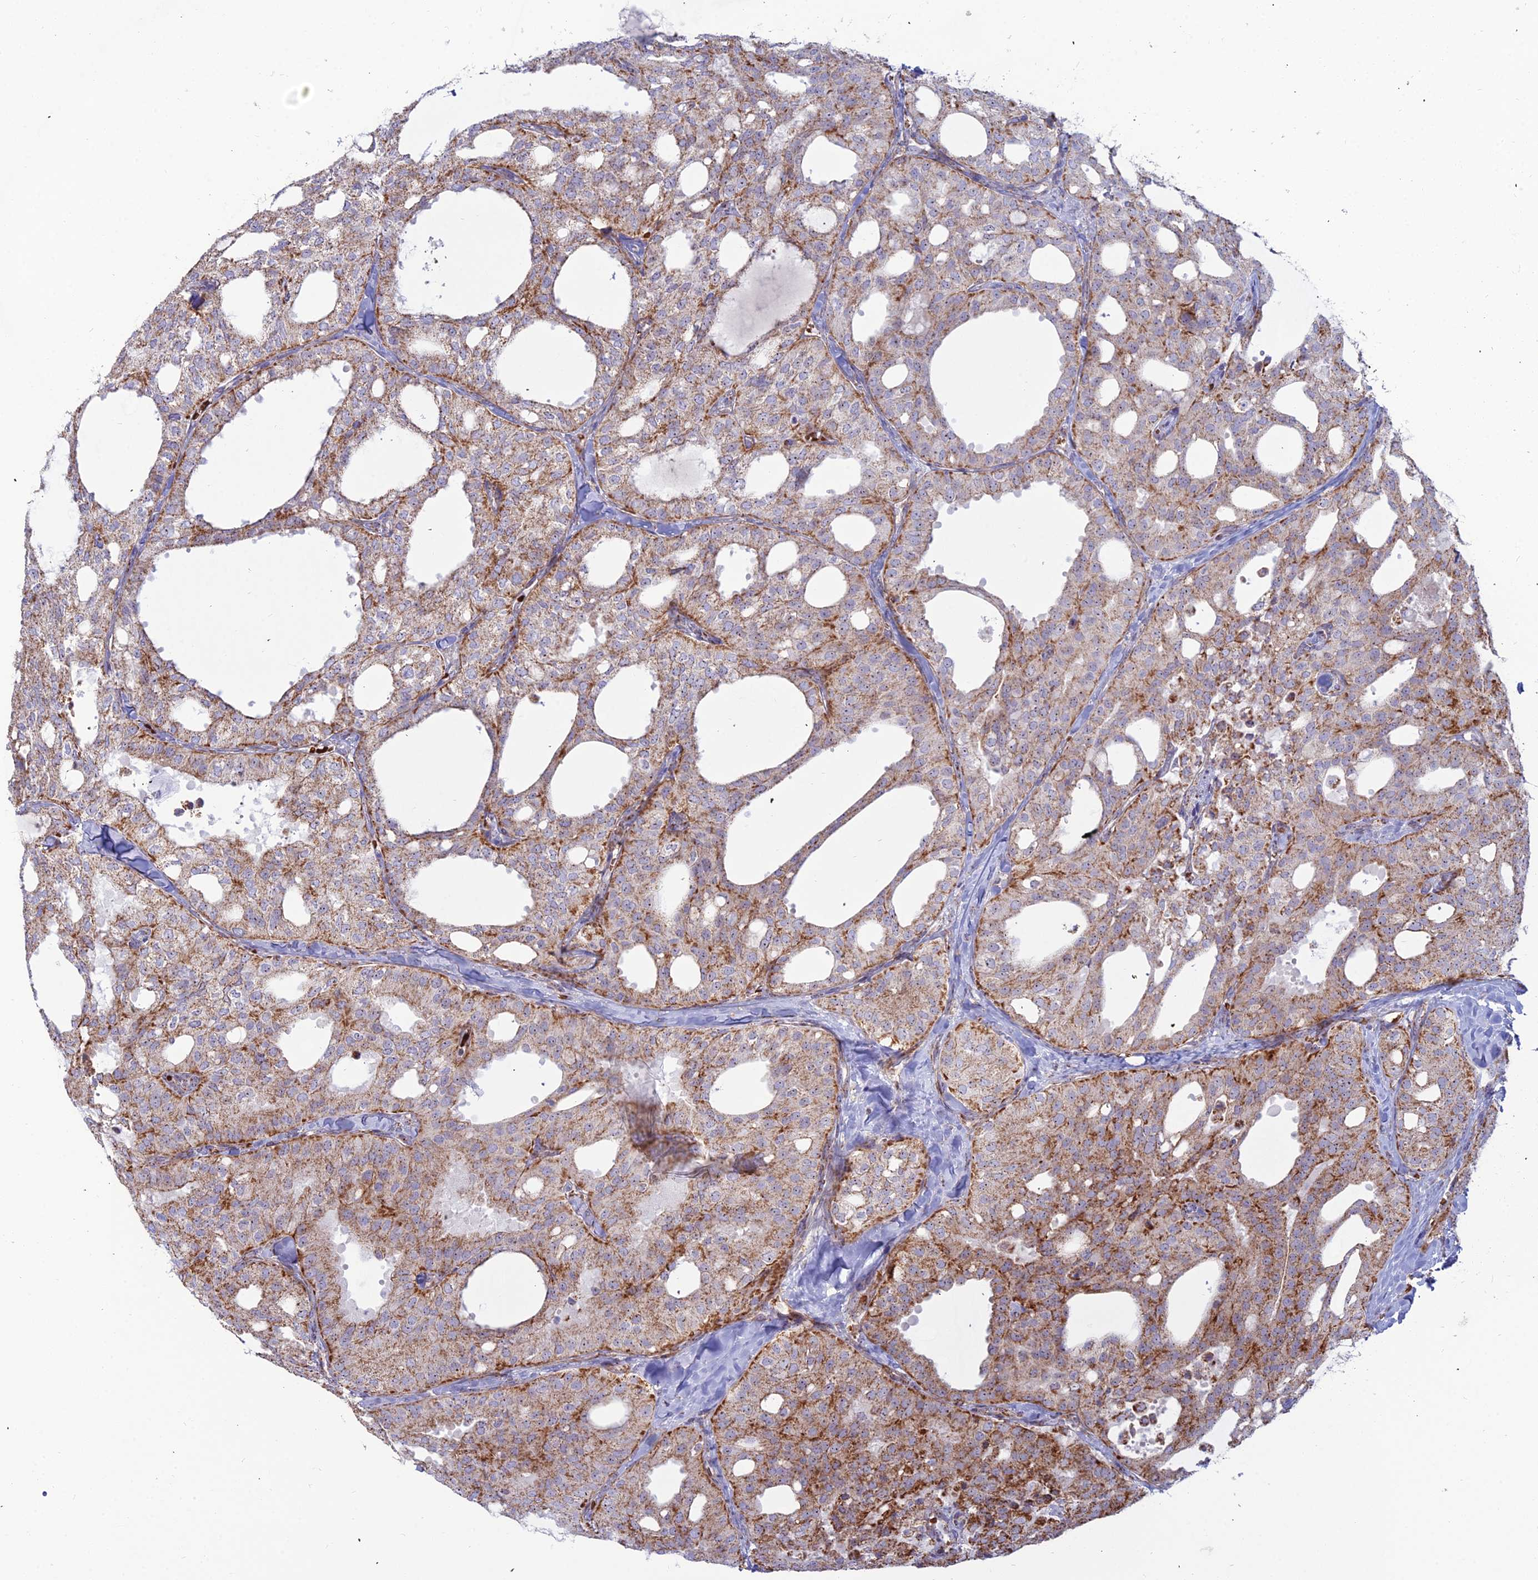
{"staining": {"intensity": "moderate", "quantity": ">75%", "location": "cytoplasmic/membranous"}, "tissue": "thyroid cancer", "cell_type": "Tumor cells", "image_type": "cancer", "snomed": [{"axis": "morphology", "description": "Follicular adenoma carcinoma, NOS"}, {"axis": "topography", "description": "Thyroid gland"}], "caption": "The image exhibits a brown stain indicating the presence of a protein in the cytoplasmic/membranous of tumor cells in follicular adenoma carcinoma (thyroid).", "gene": "SLC35F4", "patient": {"sex": "male", "age": 75}}